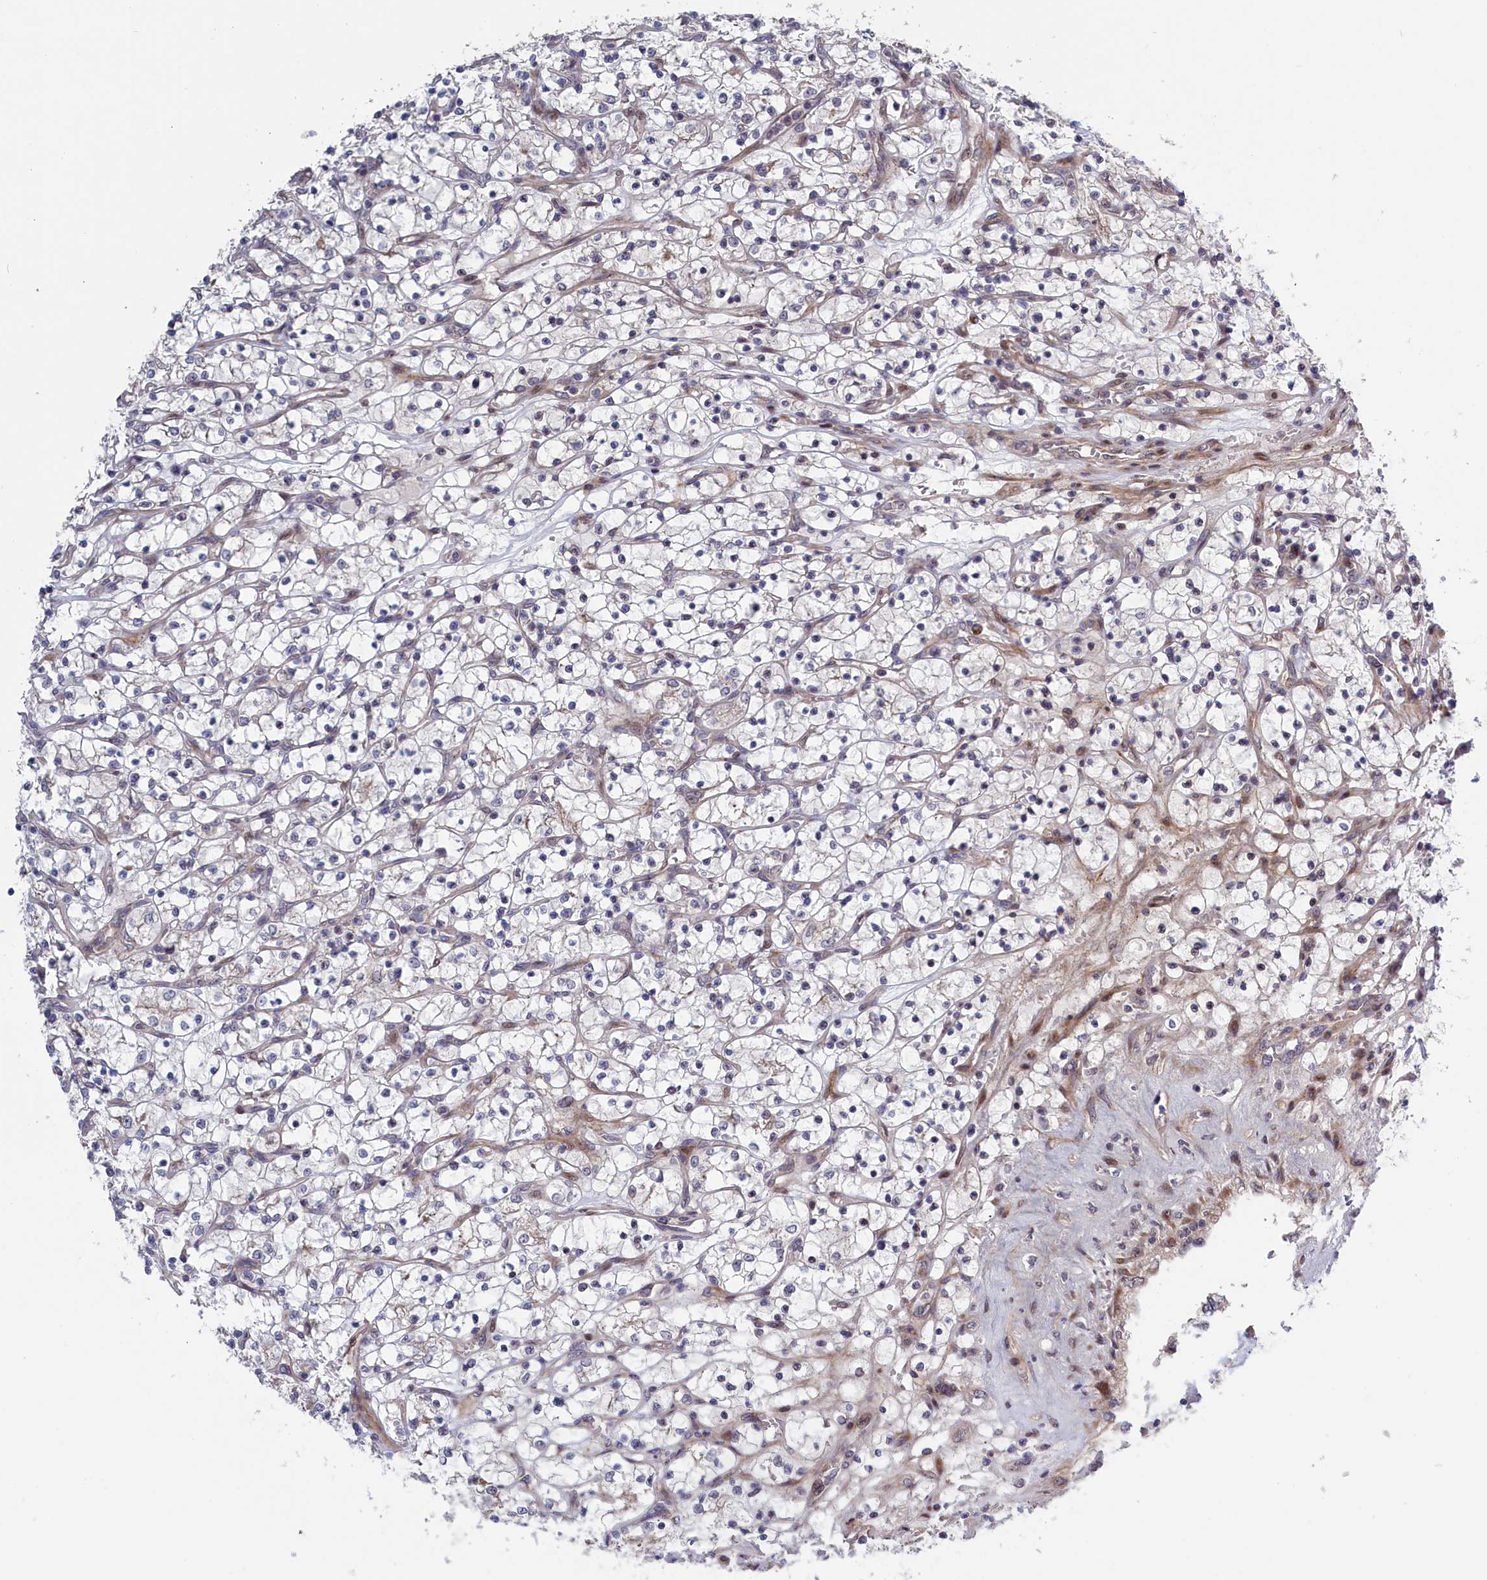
{"staining": {"intensity": "negative", "quantity": "none", "location": "none"}, "tissue": "renal cancer", "cell_type": "Tumor cells", "image_type": "cancer", "snomed": [{"axis": "morphology", "description": "Adenocarcinoma, NOS"}, {"axis": "topography", "description": "Kidney"}], "caption": "Immunohistochemical staining of renal cancer exhibits no significant staining in tumor cells.", "gene": "LSG1", "patient": {"sex": "female", "age": 69}}